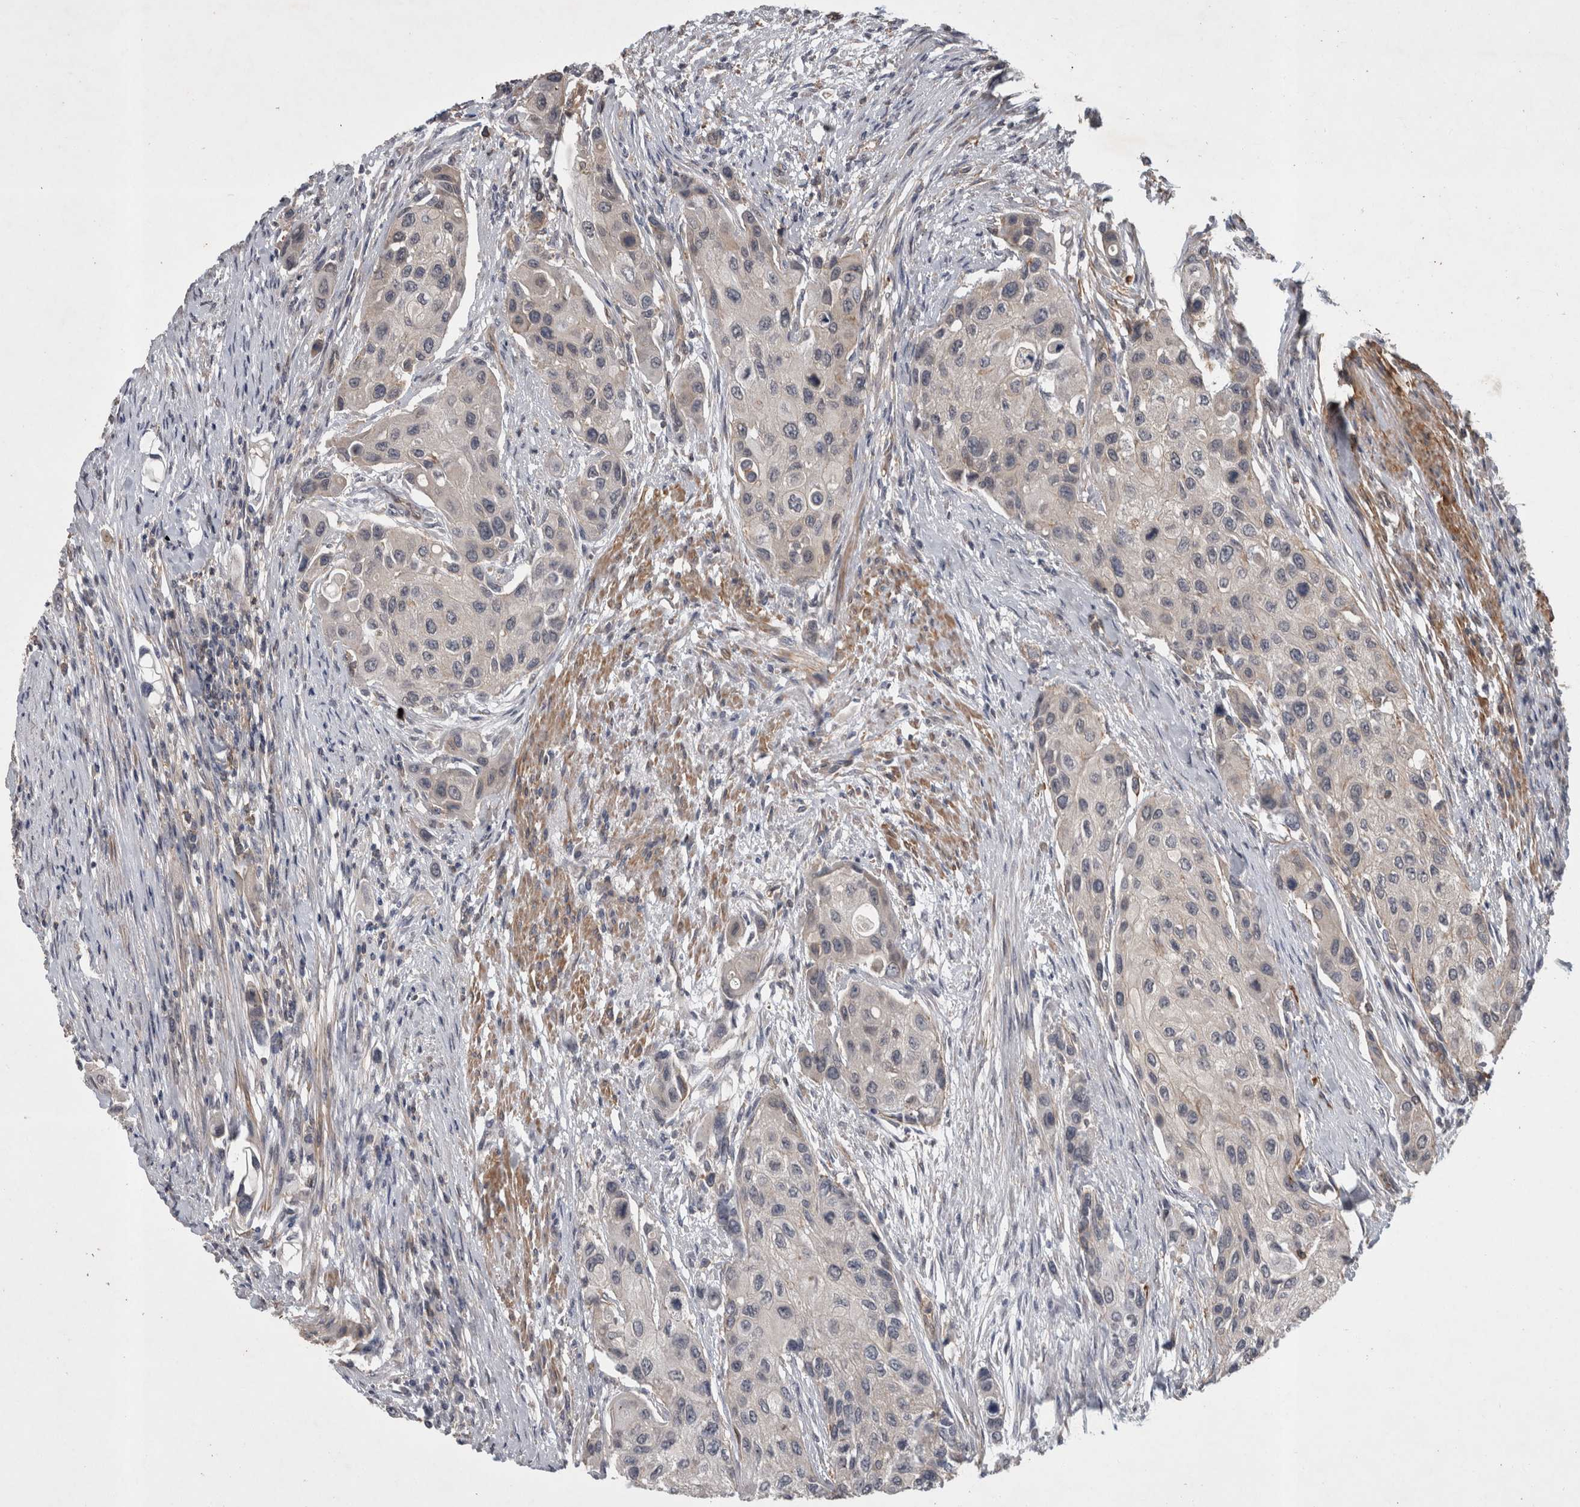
{"staining": {"intensity": "negative", "quantity": "none", "location": "none"}, "tissue": "urothelial cancer", "cell_type": "Tumor cells", "image_type": "cancer", "snomed": [{"axis": "morphology", "description": "Urothelial carcinoma, High grade"}, {"axis": "topography", "description": "Urinary bladder"}], "caption": "High magnification brightfield microscopy of urothelial cancer stained with DAB (3,3'-diaminobenzidine) (brown) and counterstained with hematoxylin (blue): tumor cells show no significant positivity. (DAB immunohistochemistry (IHC) with hematoxylin counter stain).", "gene": "SPATA48", "patient": {"sex": "female", "age": 56}}